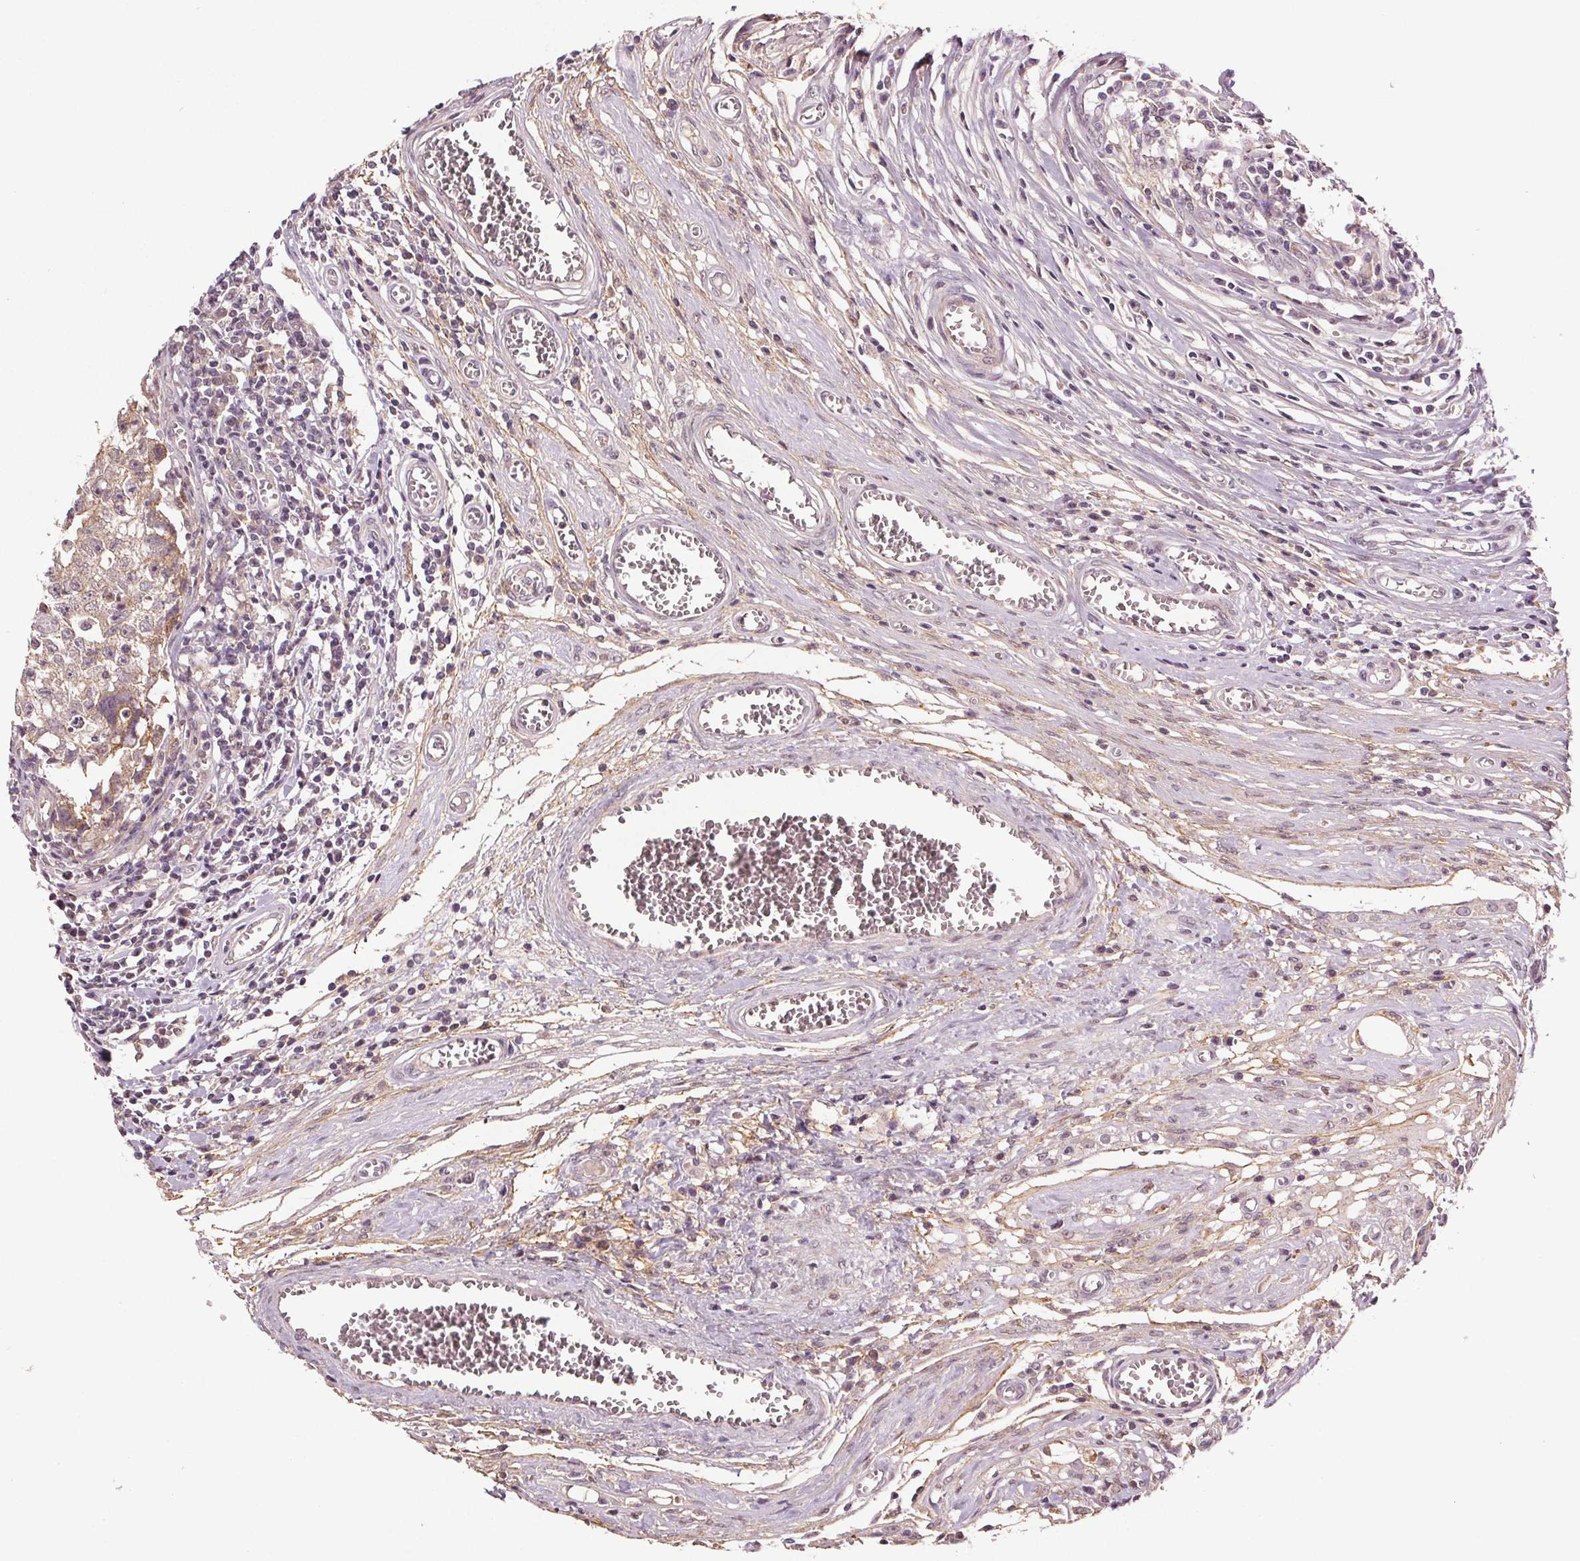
{"staining": {"intensity": "negative", "quantity": "none", "location": "none"}, "tissue": "testis cancer", "cell_type": "Tumor cells", "image_type": "cancer", "snomed": [{"axis": "morphology", "description": "Carcinoma, Embryonal, NOS"}, {"axis": "topography", "description": "Testis"}], "caption": "Tumor cells are negative for protein expression in human testis cancer (embryonal carcinoma). (DAB (3,3'-diaminobenzidine) IHC, high magnification).", "gene": "EPHB3", "patient": {"sex": "male", "age": 36}}